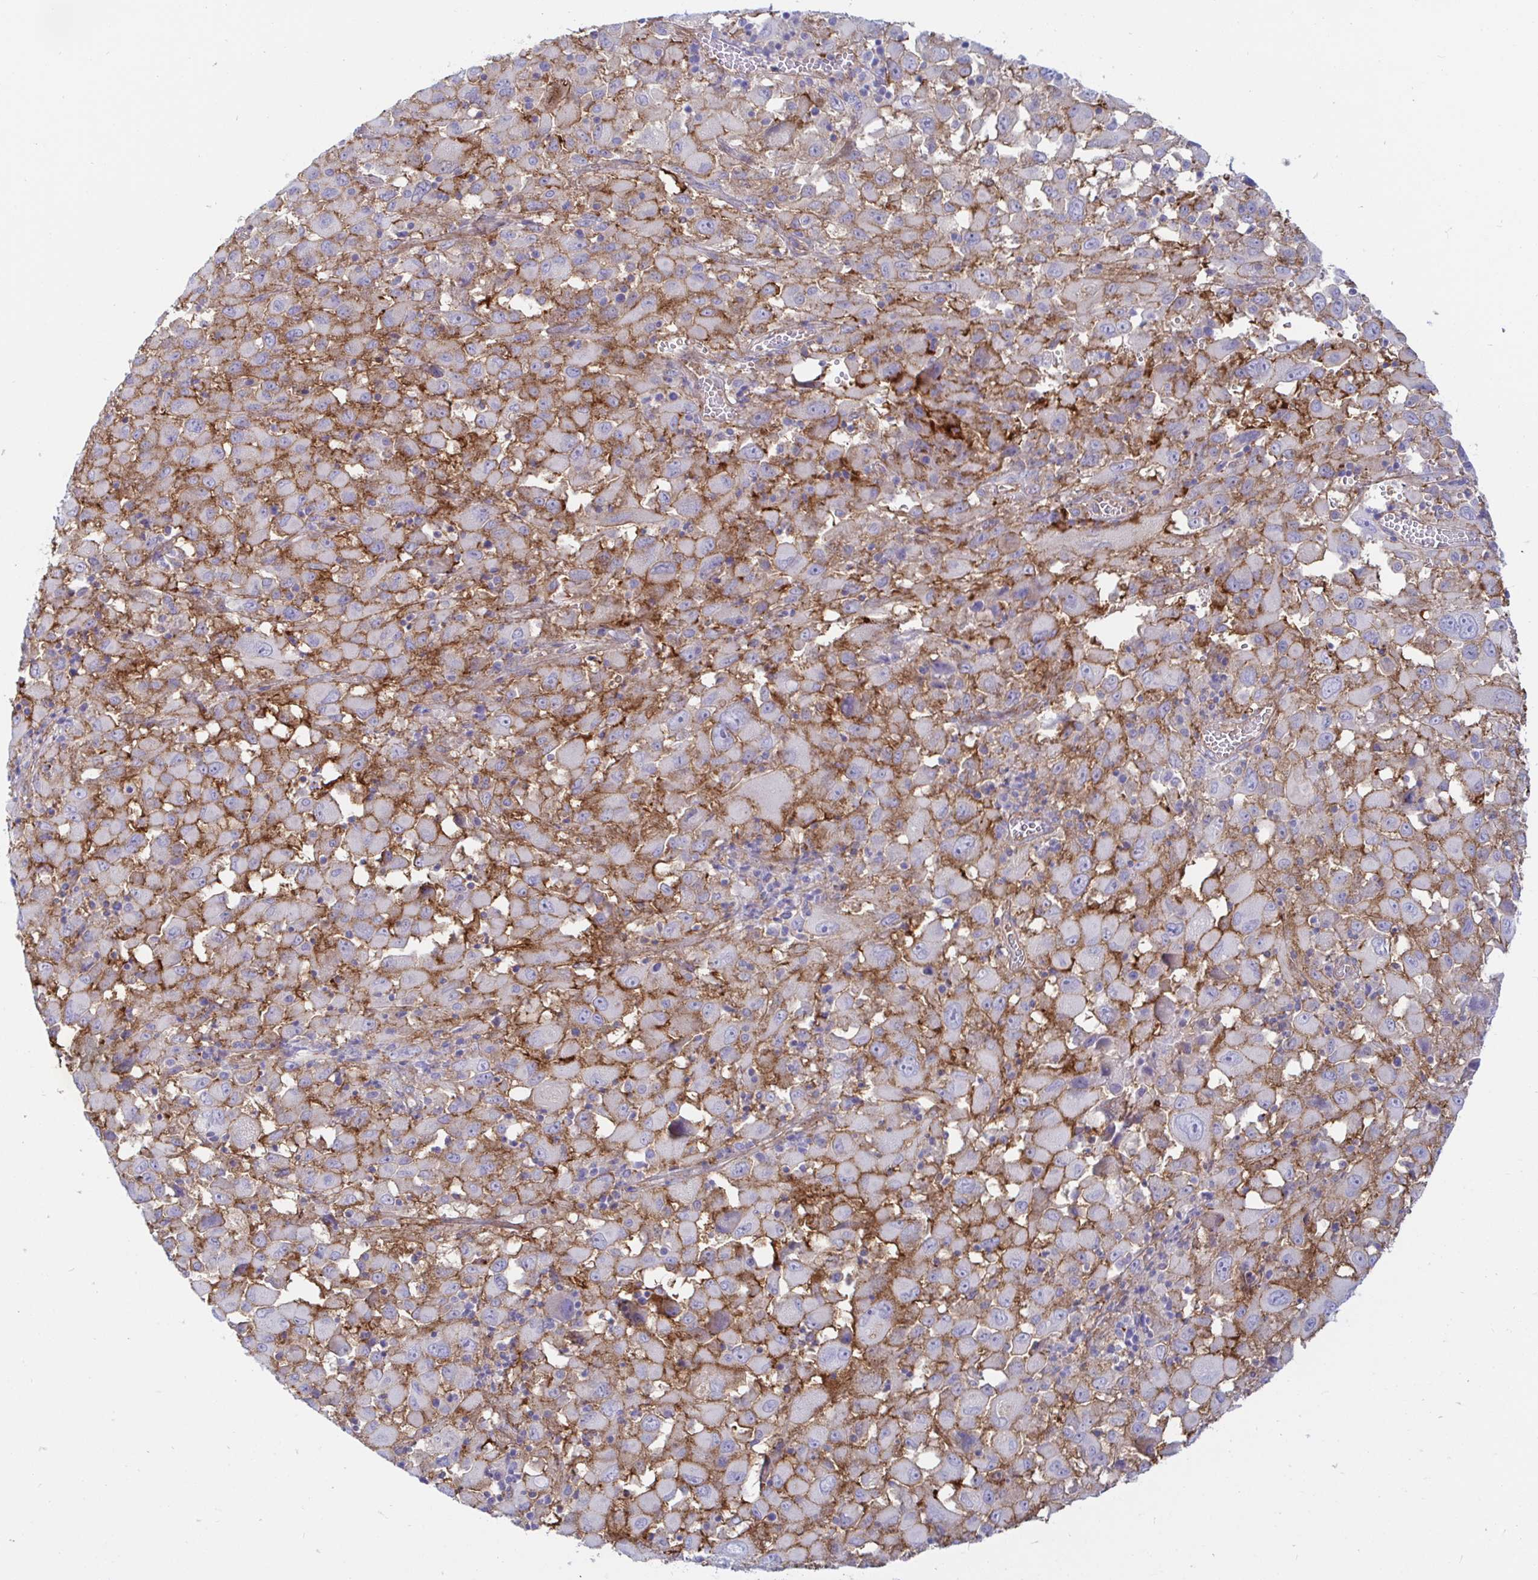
{"staining": {"intensity": "negative", "quantity": "none", "location": "none"}, "tissue": "melanoma", "cell_type": "Tumor cells", "image_type": "cancer", "snomed": [{"axis": "morphology", "description": "Malignant melanoma, Metastatic site"}, {"axis": "topography", "description": "Soft tissue"}], "caption": "Tumor cells show no significant protein staining in melanoma.", "gene": "ARL4D", "patient": {"sex": "male", "age": 50}}